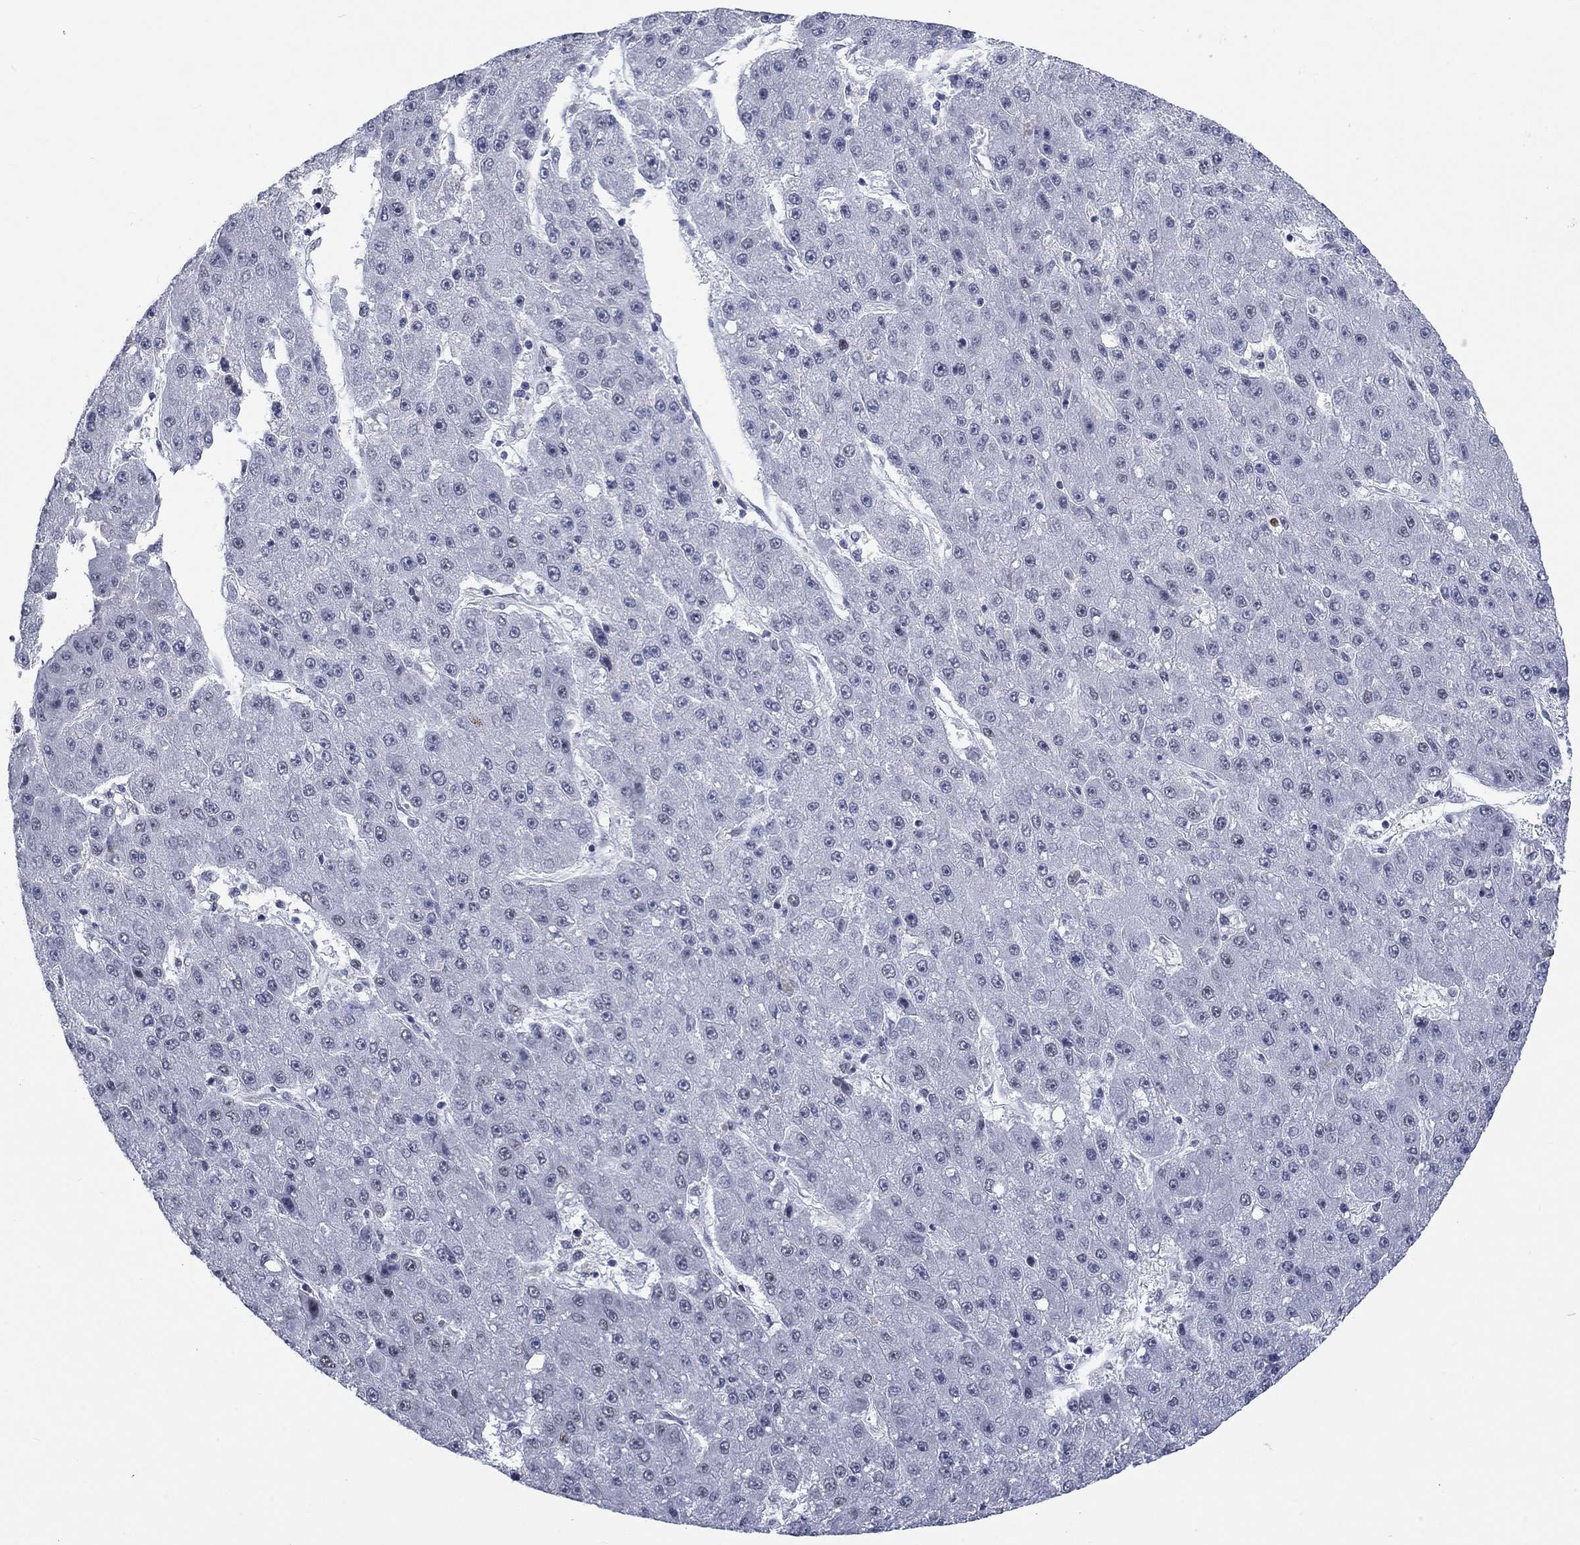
{"staining": {"intensity": "weak", "quantity": "<25%", "location": "nuclear"}, "tissue": "liver cancer", "cell_type": "Tumor cells", "image_type": "cancer", "snomed": [{"axis": "morphology", "description": "Carcinoma, Hepatocellular, NOS"}, {"axis": "topography", "description": "Liver"}], "caption": "A high-resolution histopathology image shows IHC staining of hepatocellular carcinoma (liver), which exhibits no significant staining in tumor cells.", "gene": "HCFC1", "patient": {"sex": "male", "age": 67}}